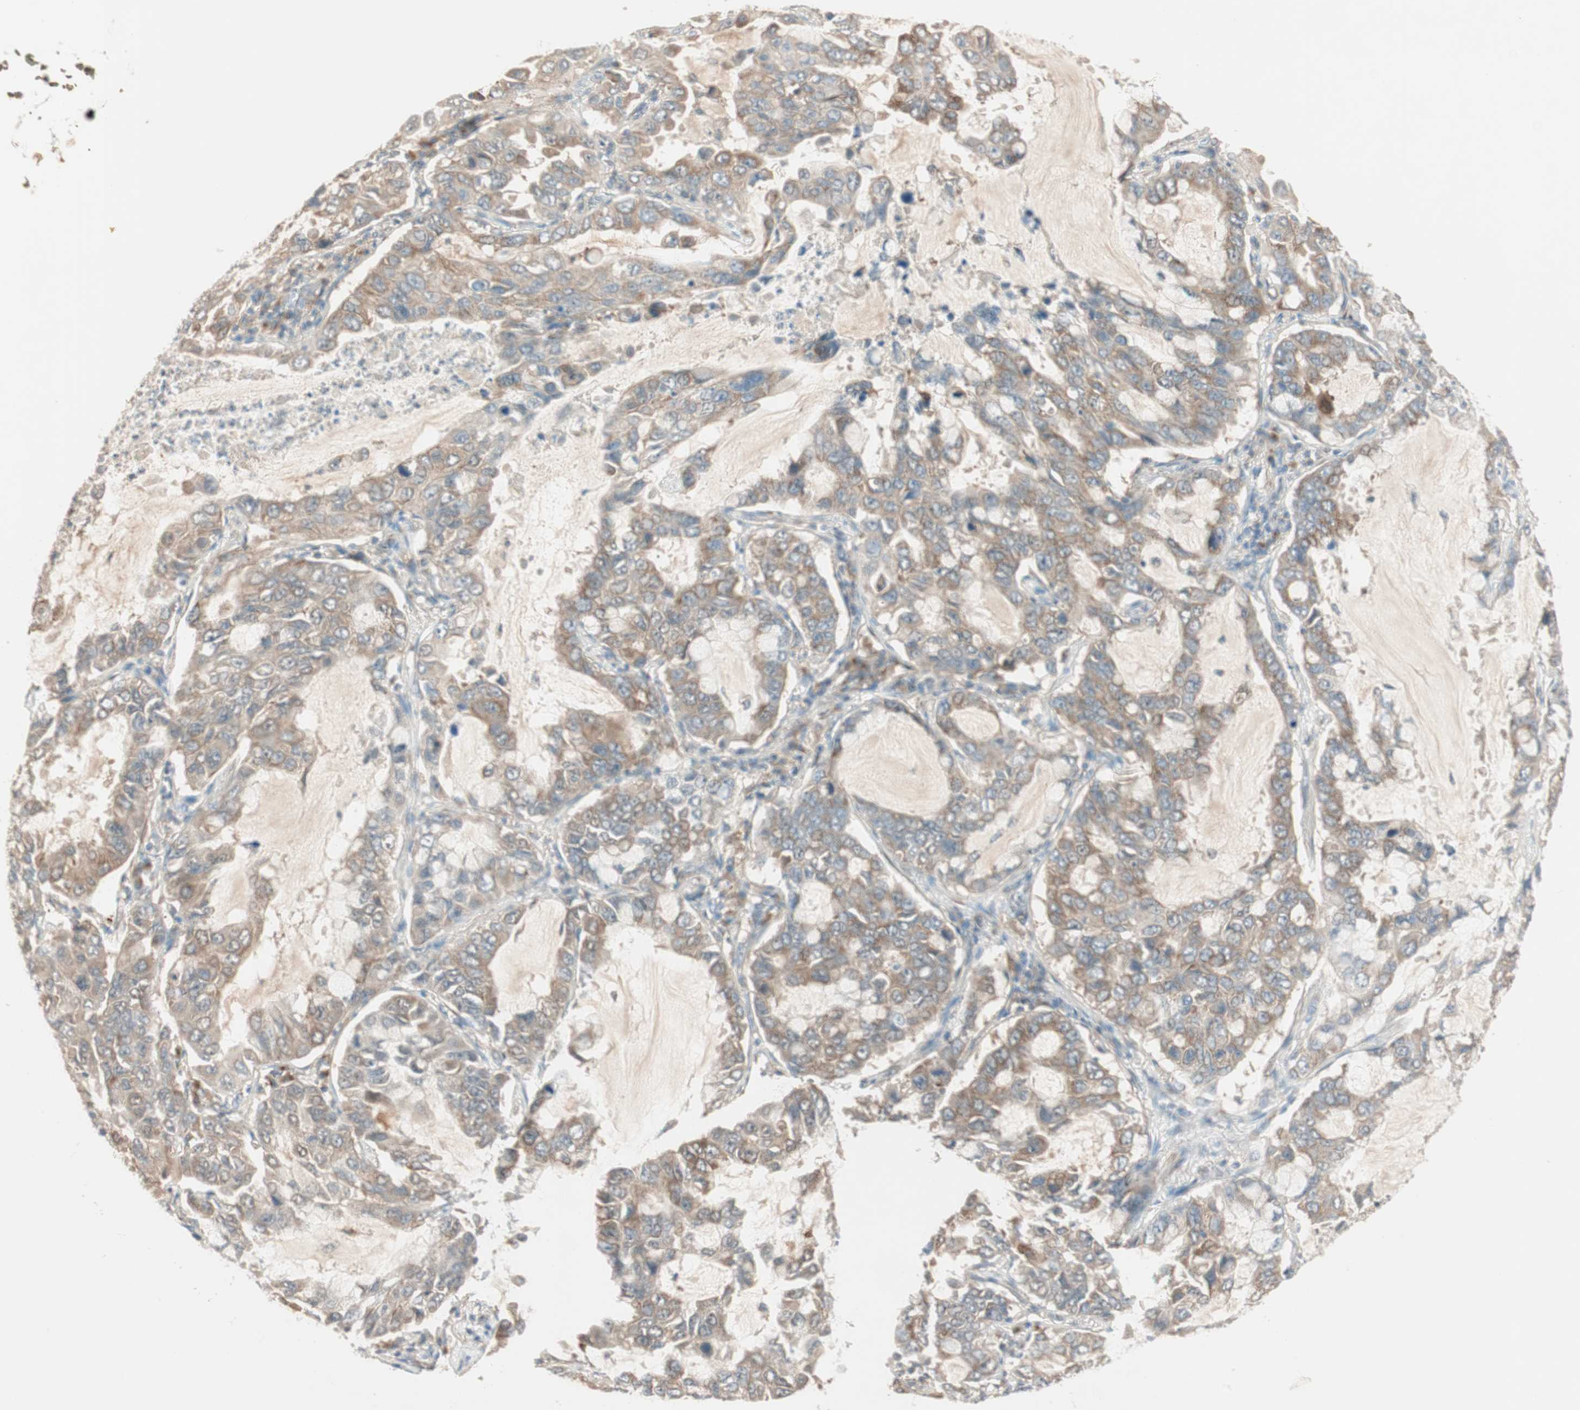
{"staining": {"intensity": "moderate", "quantity": ">75%", "location": "cytoplasmic/membranous"}, "tissue": "lung cancer", "cell_type": "Tumor cells", "image_type": "cancer", "snomed": [{"axis": "morphology", "description": "Adenocarcinoma, NOS"}, {"axis": "topography", "description": "Lung"}], "caption": "Immunohistochemical staining of lung cancer (adenocarcinoma) displays moderate cytoplasmic/membranous protein positivity in approximately >75% of tumor cells. The staining was performed using DAB (3,3'-diaminobenzidine), with brown indicating positive protein expression. Nuclei are stained blue with hematoxylin.", "gene": "SEC16A", "patient": {"sex": "male", "age": 64}}